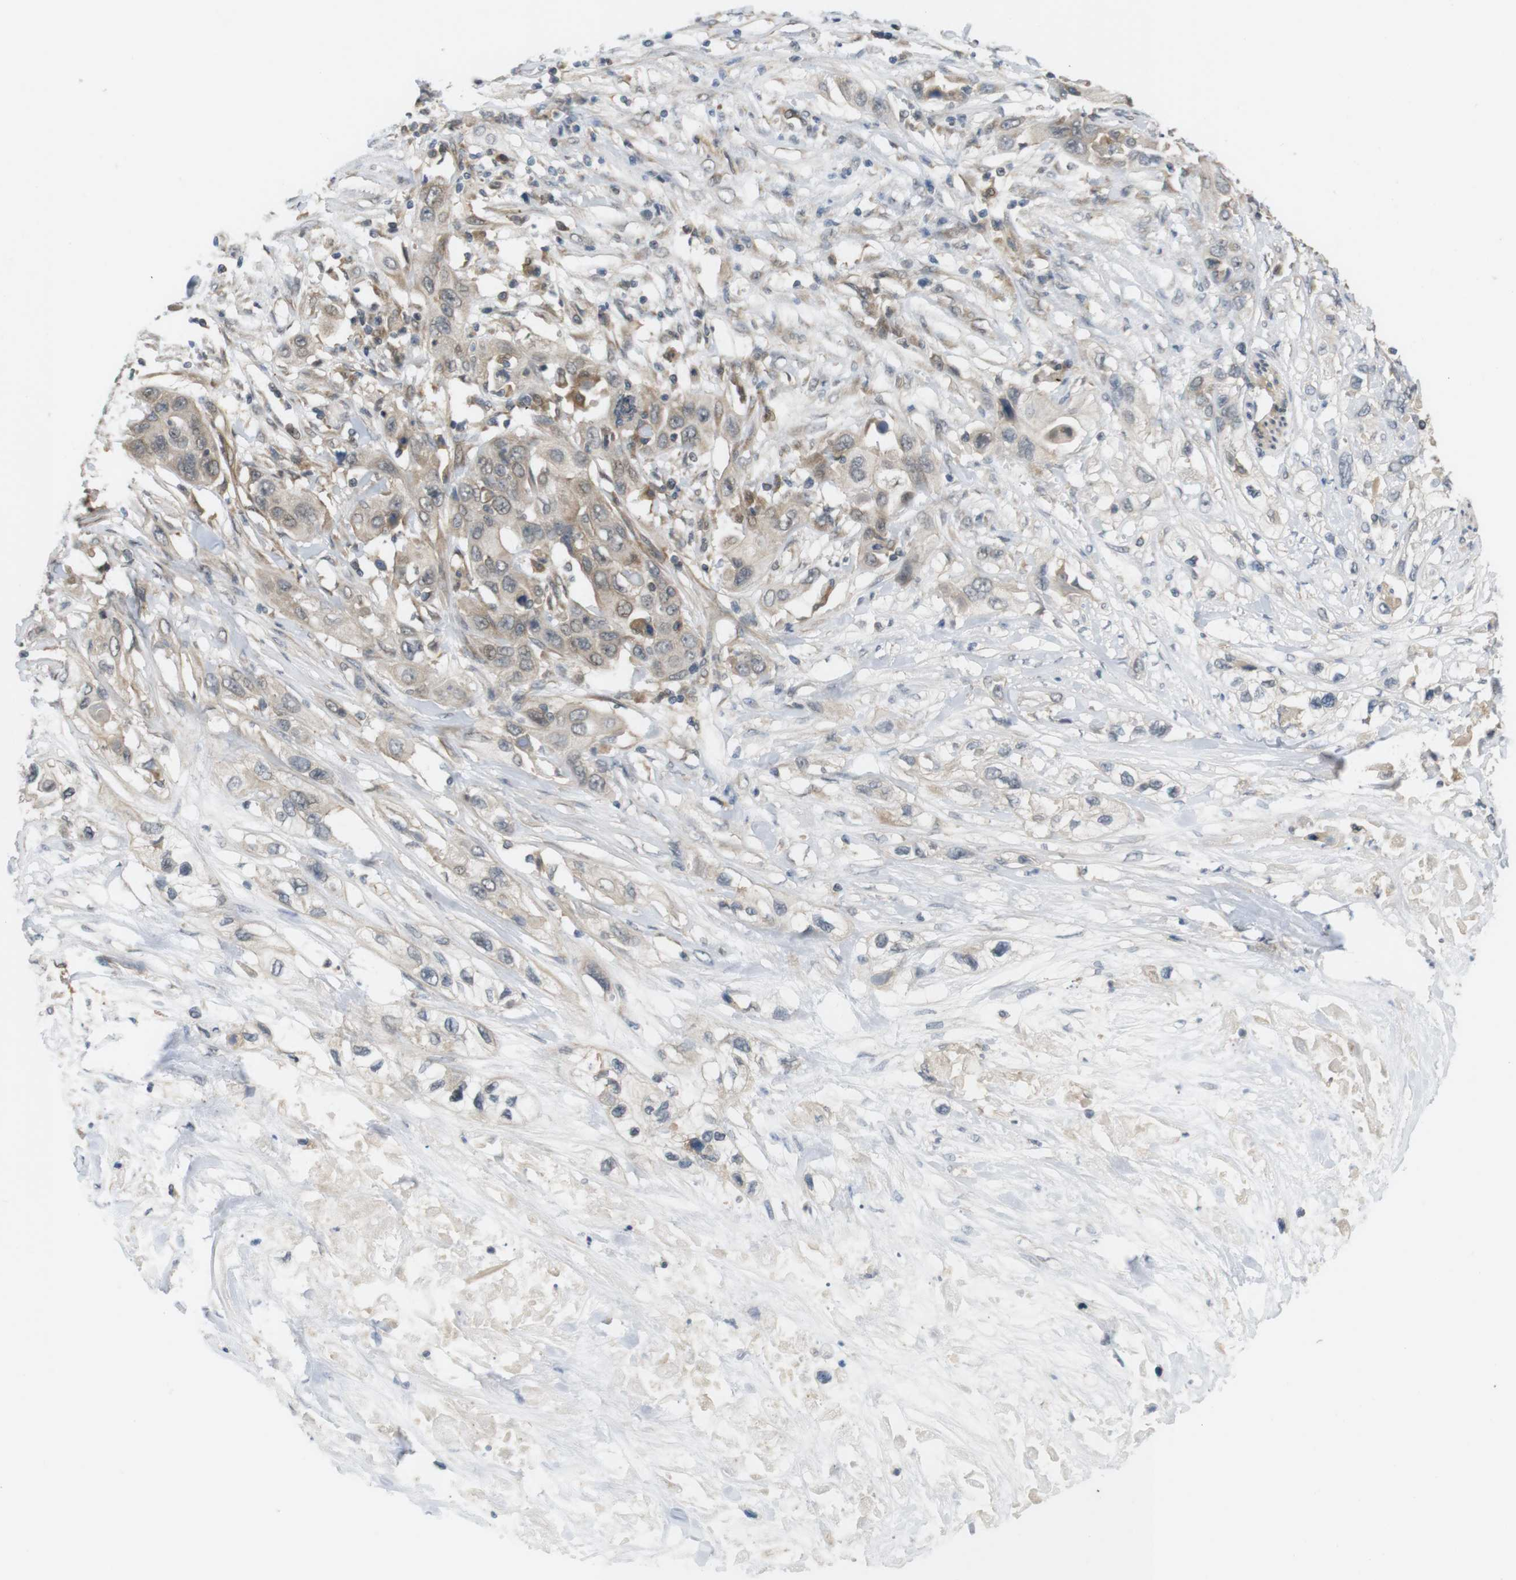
{"staining": {"intensity": "moderate", "quantity": "25%-75%", "location": "cytoplasmic/membranous"}, "tissue": "pancreatic cancer", "cell_type": "Tumor cells", "image_type": "cancer", "snomed": [{"axis": "morphology", "description": "Adenocarcinoma, NOS"}, {"axis": "topography", "description": "Pancreas"}], "caption": "Human adenocarcinoma (pancreatic) stained with a protein marker exhibits moderate staining in tumor cells.", "gene": "RNF130", "patient": {"sex": "female", "age": 70}}